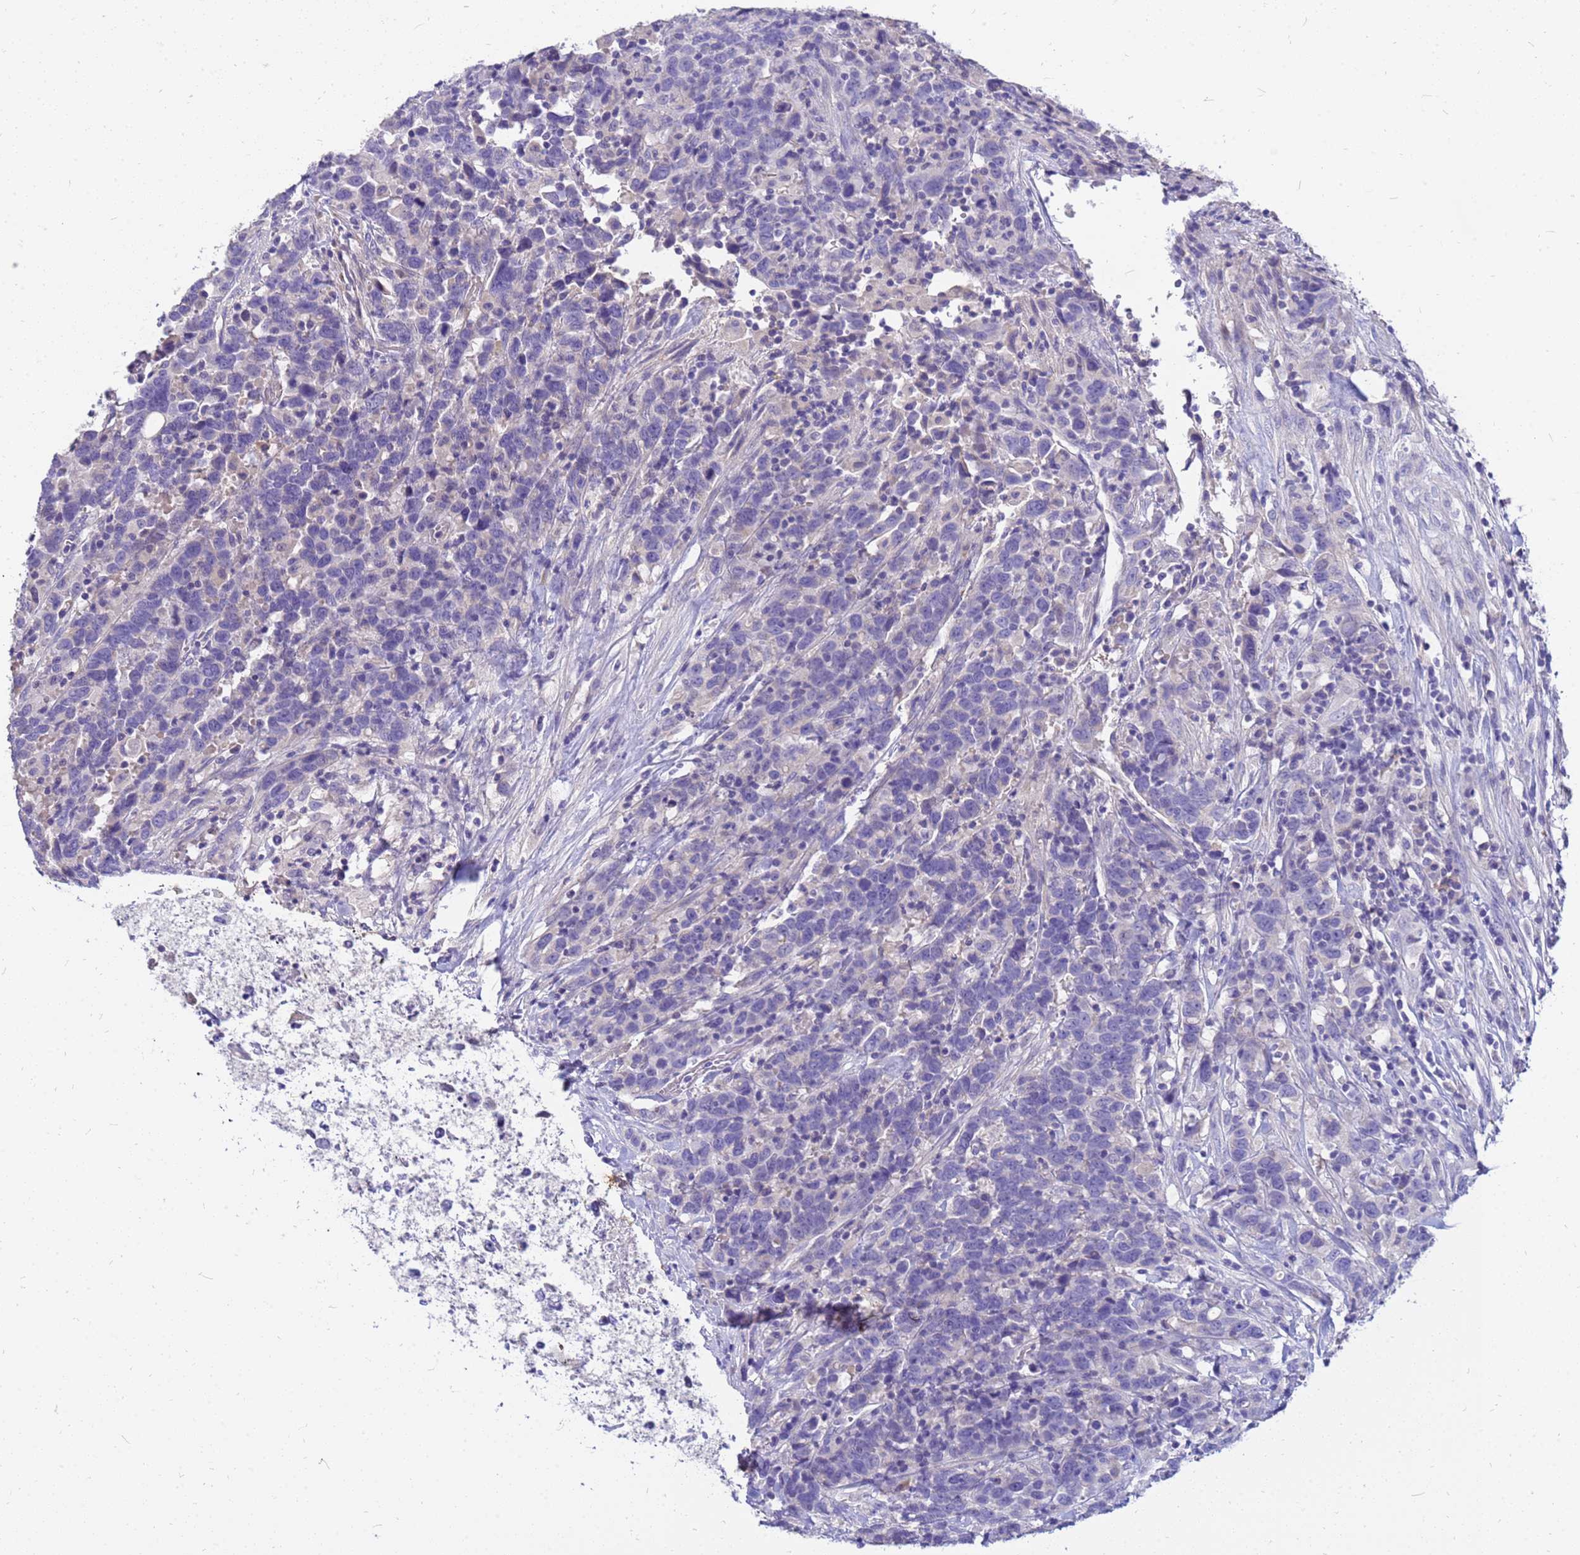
{"staining": {"intensity": "negative", "quantity": "none", "location": "none"}, "tissue": "urothelial cancer", "cell_type": "Tumor cells", "image_type": "cancer", "snomed": [{"axis": "morphology", "description": "Urothelial carcinoma, High grade"}, {"axis": "topography", "description": "Urinary bladder"}], "caption": "Tumor cells are negative for brown protein staining in urothelial cancer.", "gene": "DPRX", "patient": {"sex": "male", "age": 61}}